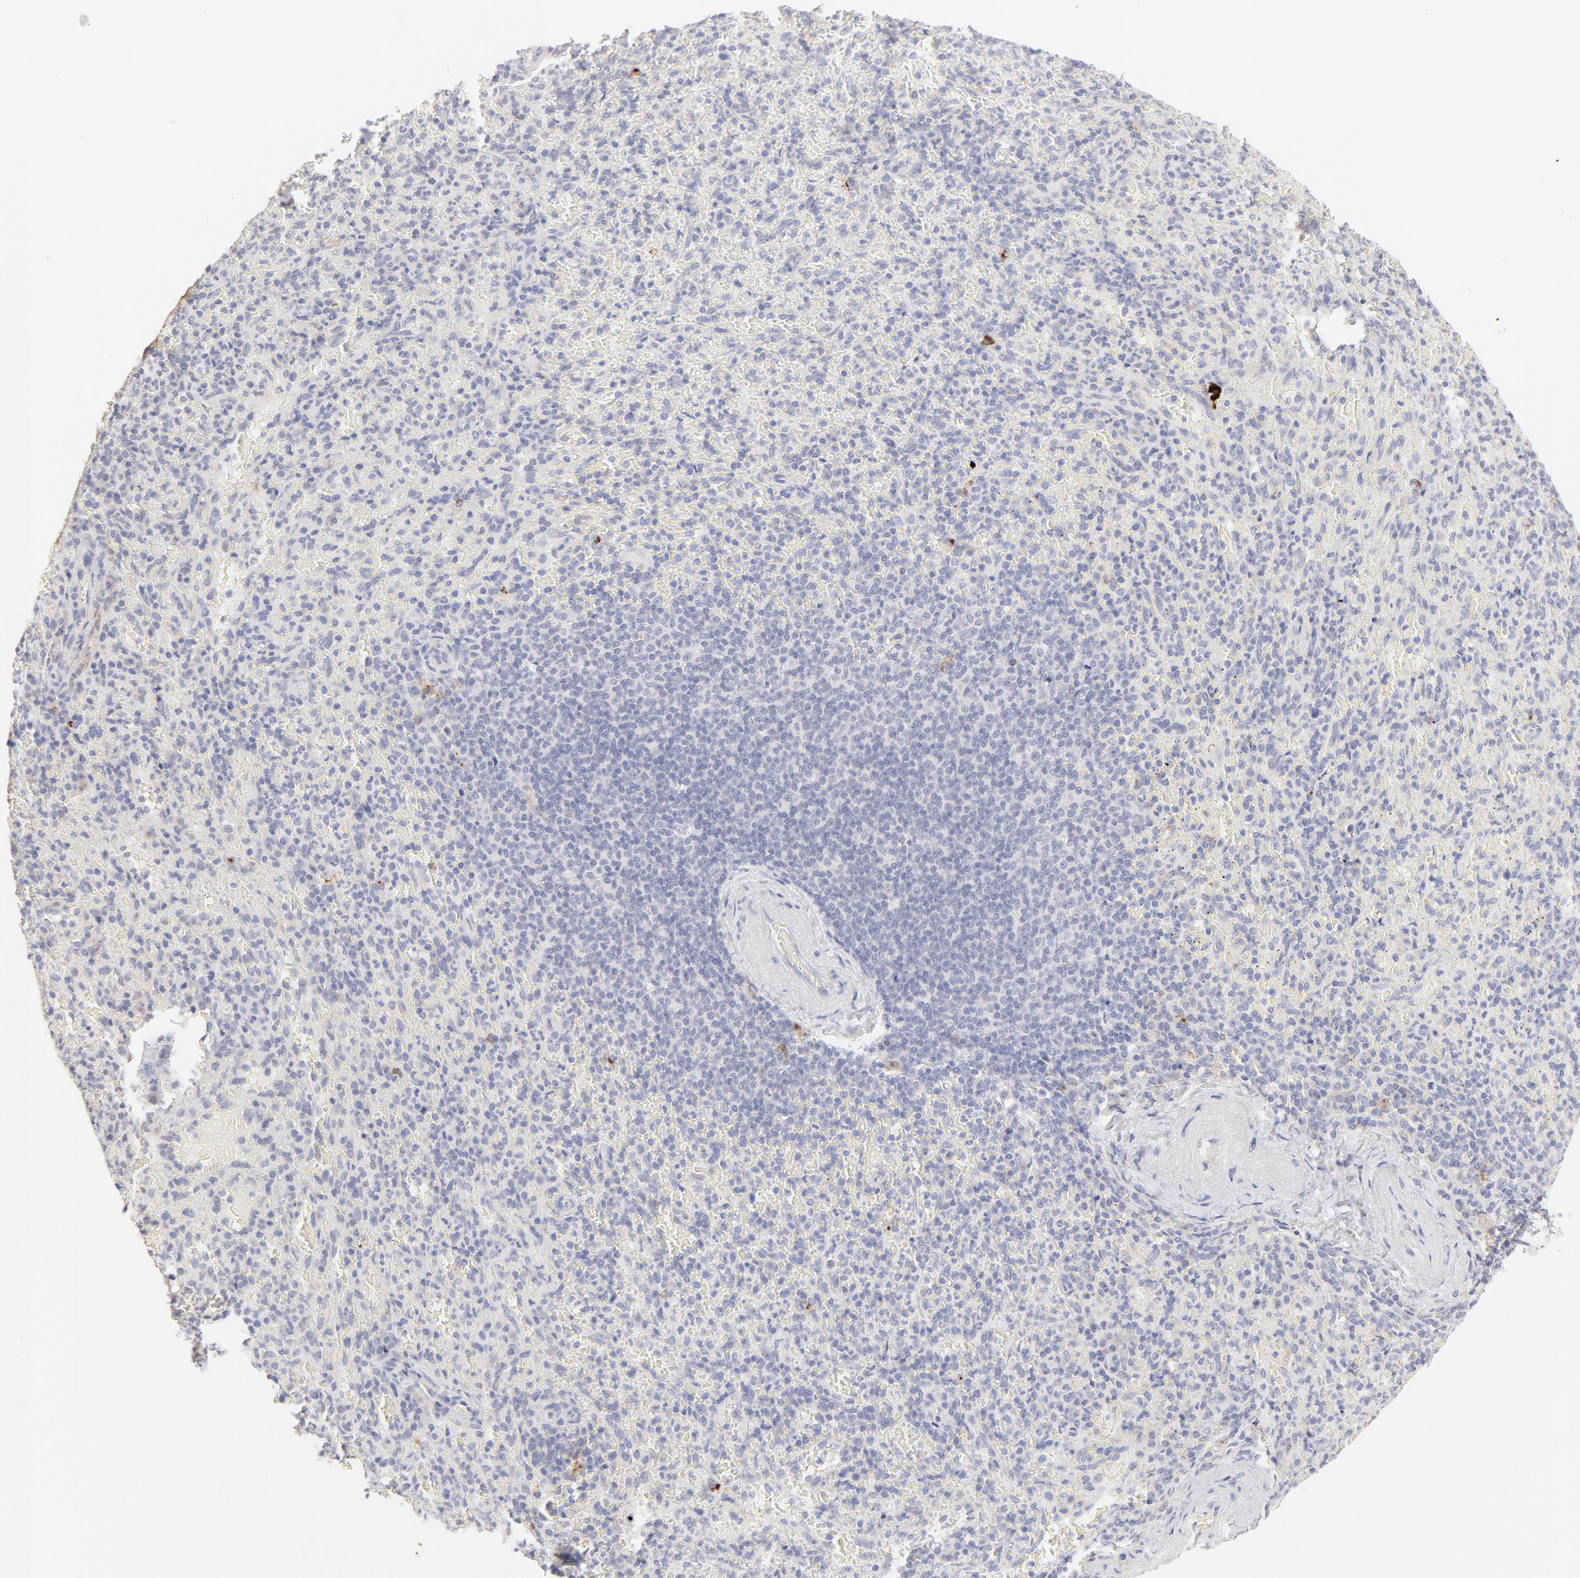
{"staining": {"intensity": "weak", "quantity": "<25%", "location": "cytoplasmic/membranous"}, "tissue": "spleen", "cell_type": "Cells in red pulp", "image_type": "normal", "snomed": [{"axis": "morphology", "description": "Normal tissue, NOS"}, {"axis": "topography", "description": "Spleen"}], "caption": "Immunohistochemistry (IHC) image of unremarkable human spleen stained for a protein (brown), which shows no staining in cells in red pulp.", "gene": "ELF3", "patient": {"sex": "female", "age": 43}}